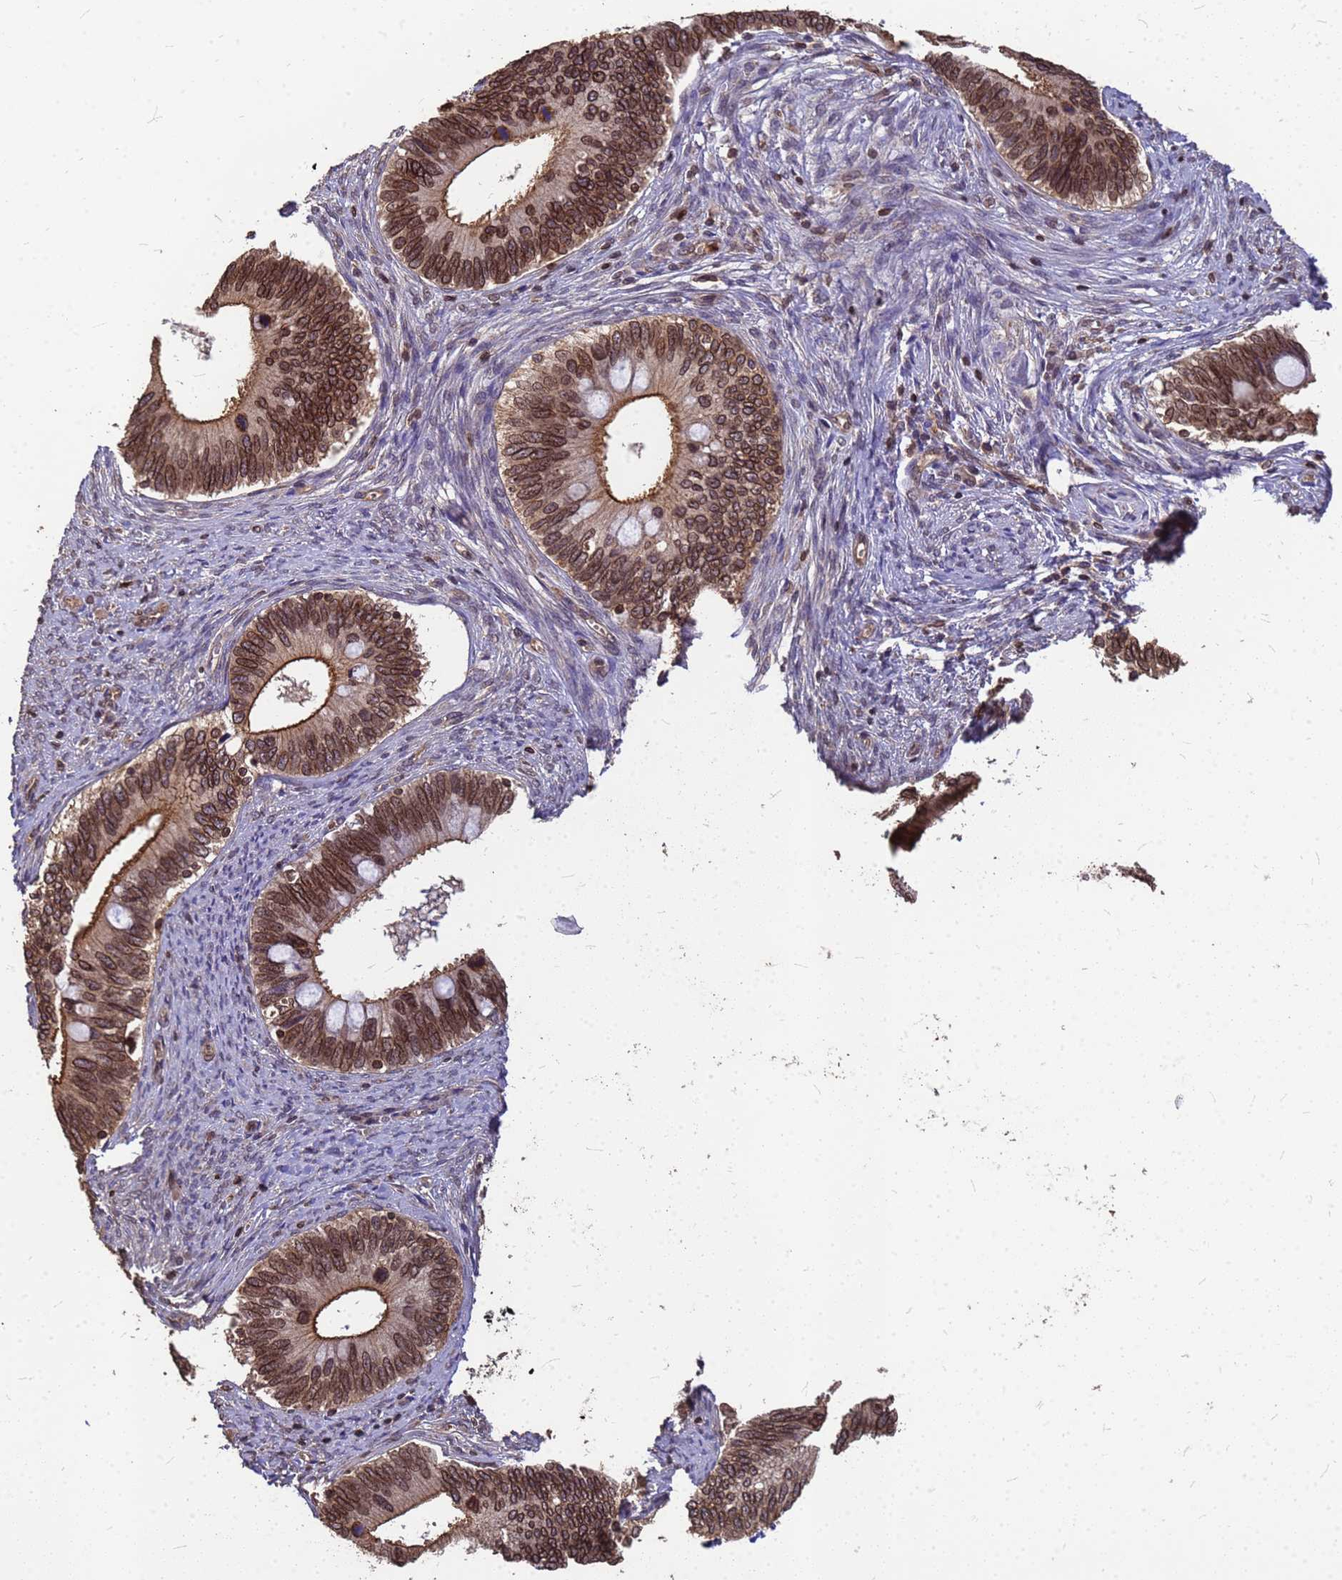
{"staining": {"intensity": "moderate", "quantity": ">75%", "location": "cytoplasmic/membranous,nuclear"}, "tissue": "cervical cancer", "cell_type": "Tumor cells", "image_type": "cancer", "snomed": [{"axis": "morphology", "description": "Adenocarcinoma, NOS"}, {"axis": "topography", "description": "Cervix"}], "caption": "The micrograph reveals staining of adenocarcinoma (cervical), revealing moderate cytoplasmic/membranous and nuclear protein expression (brown color) within tumor cells.", "gene": "C1orf35", "patient": {"sex": "female", "age": 42}}